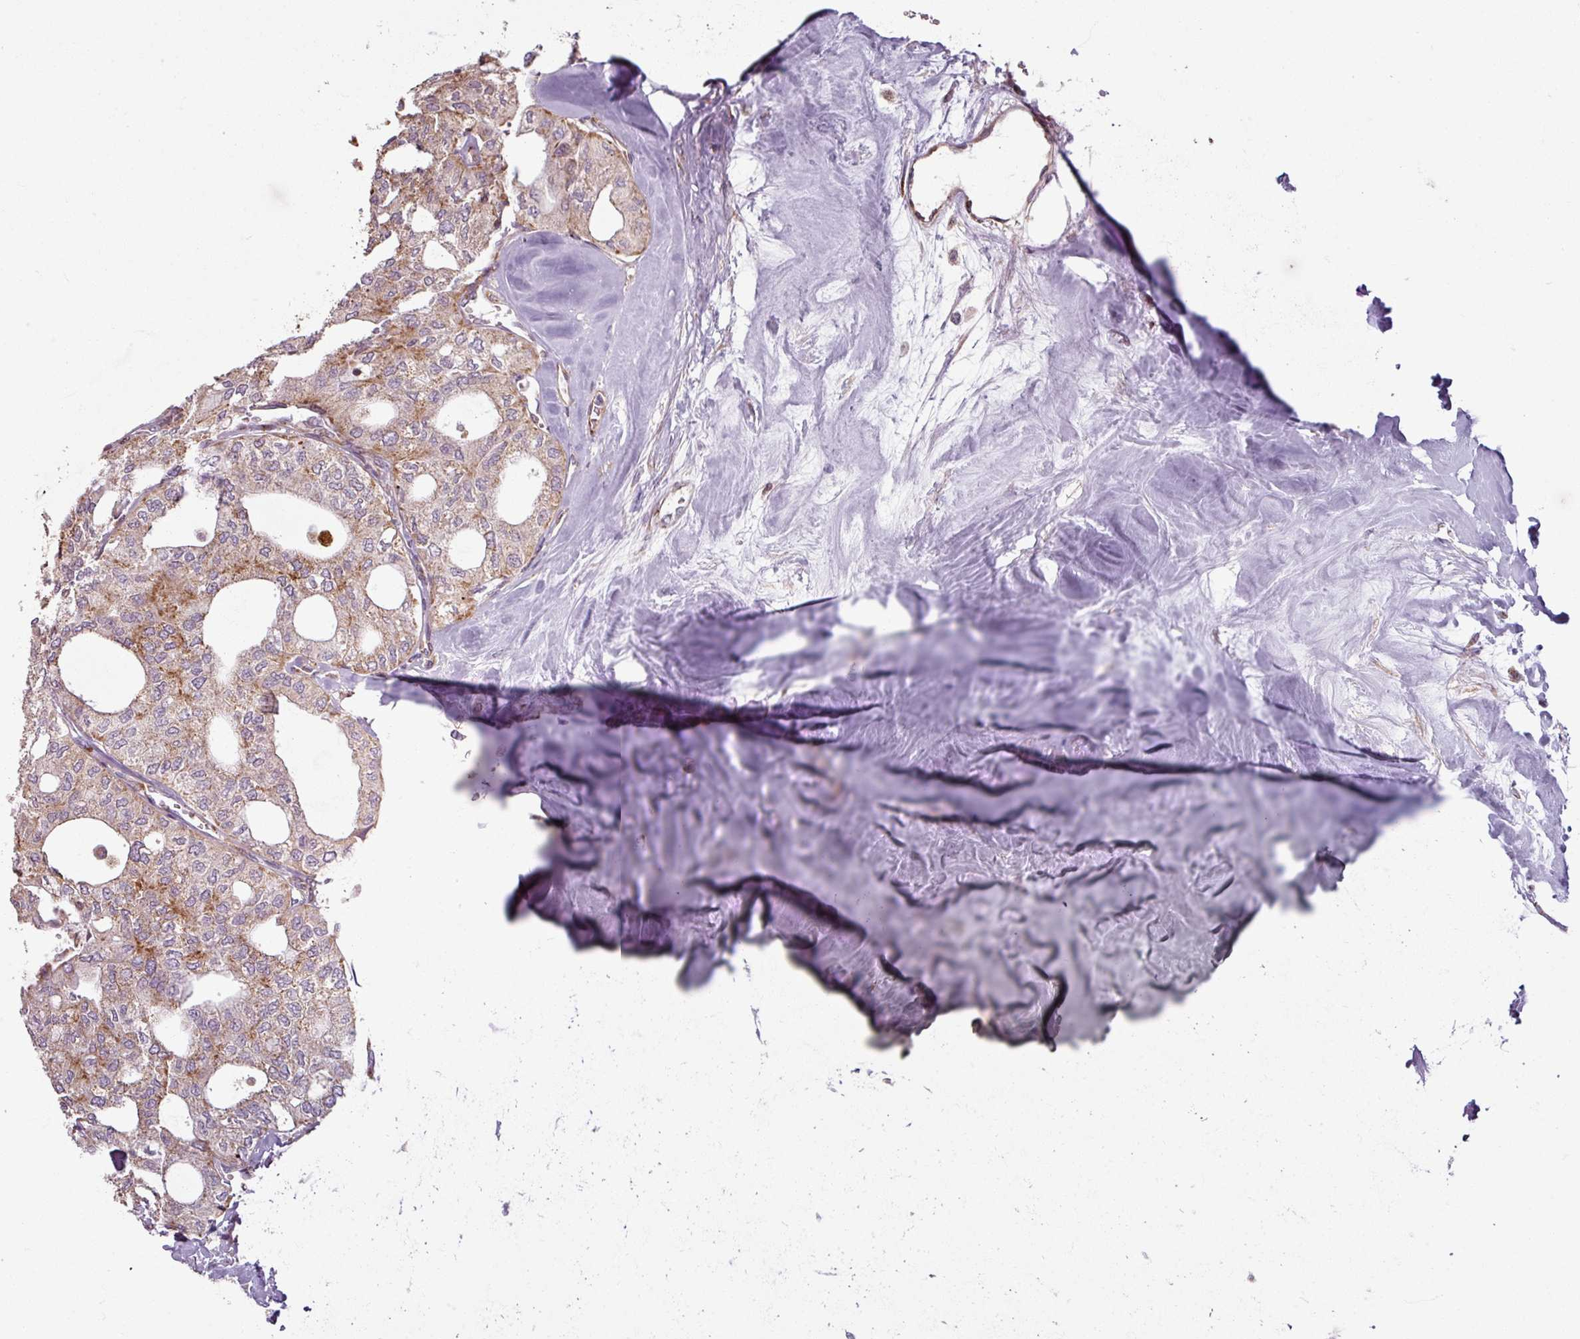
{"staining": {"intensity": "moderate", "quantity": "25%-75%", "location": "cytoplasmic/membranous"}, "tissue": "thyroid cancer", "cell_type": "Tumor cells", "image_type": "cancer", "snomed": [{"axis": "morphology", "description": "Follicular adenoma carcinoma, NOS"}, {"axis": "topography", "description": "Thyroid gland"}], "caption": "DAB immunohistochemical staining of human follicular adenoma carcinoma (thyroid) displays moderate cytoplasmic/membranous protein positivity in approximately 25%-75% of tumor cells.", "gene": "MAGT1", "patient": {"sex": "male", "age": 75}}